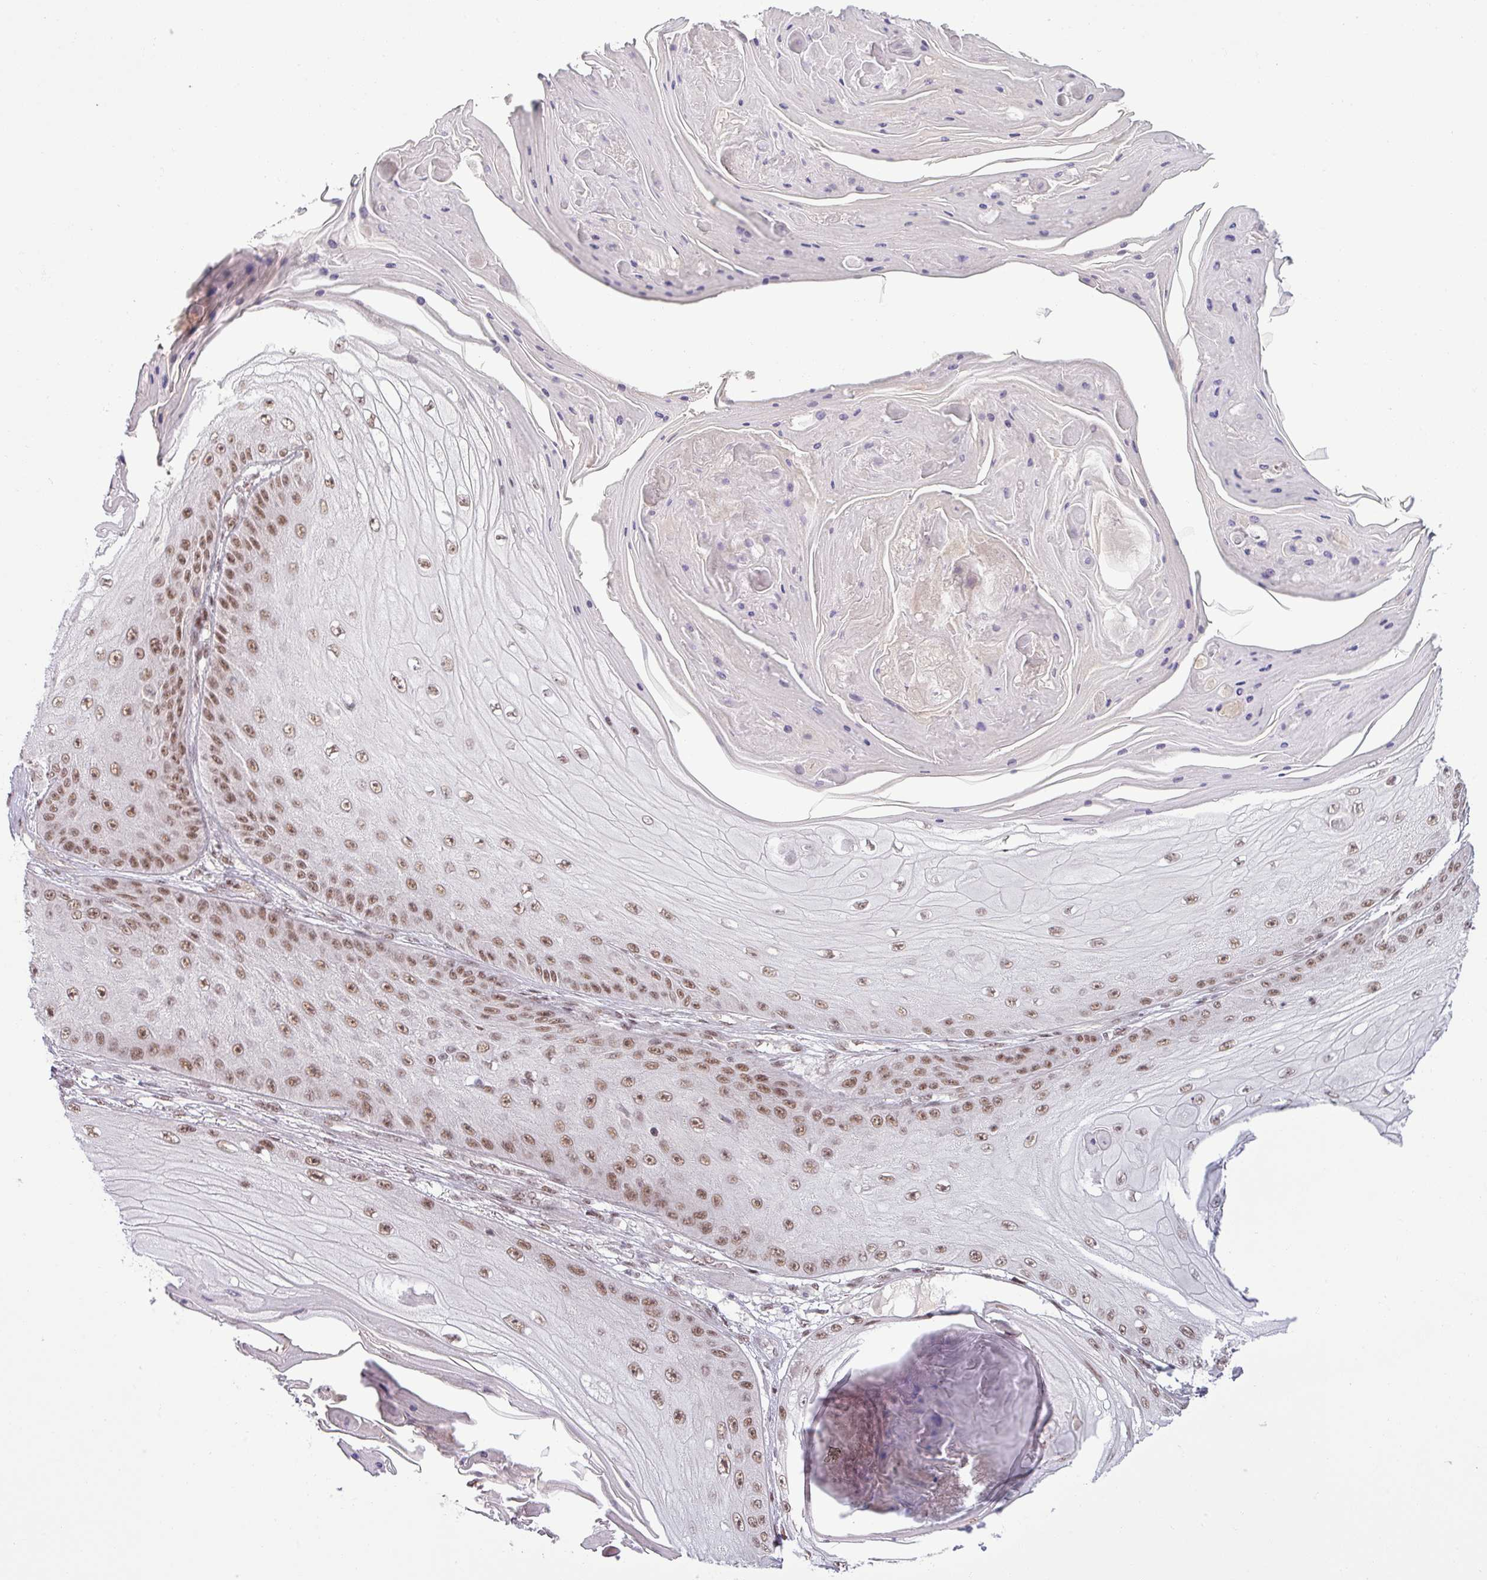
{"staining": {"intensity": "moderate", "quantity": ">75%", "location": "nuclear"}, "tissue": "skin cancer", "cell_type": "Tumor cells", "image_type": "cancer", "snomed": [{"axis": "morphology", "description": "Squamous cell carcinoma, NOS"}, {"axis": "topography", "description": "Skin"}], "caption": "Skin cancer (squamous cell carcinoma) was stained to show a protein in brown. There is medium levels of moderate nuclear positivity in approximately >75% of tumor cells. (Stains: DAB in brown, nuclei in blue, Microscopy: brightfield microscopy at high magnification).", "gene": "PTPN20", "patient": {"sex": "male", "age": 70}}